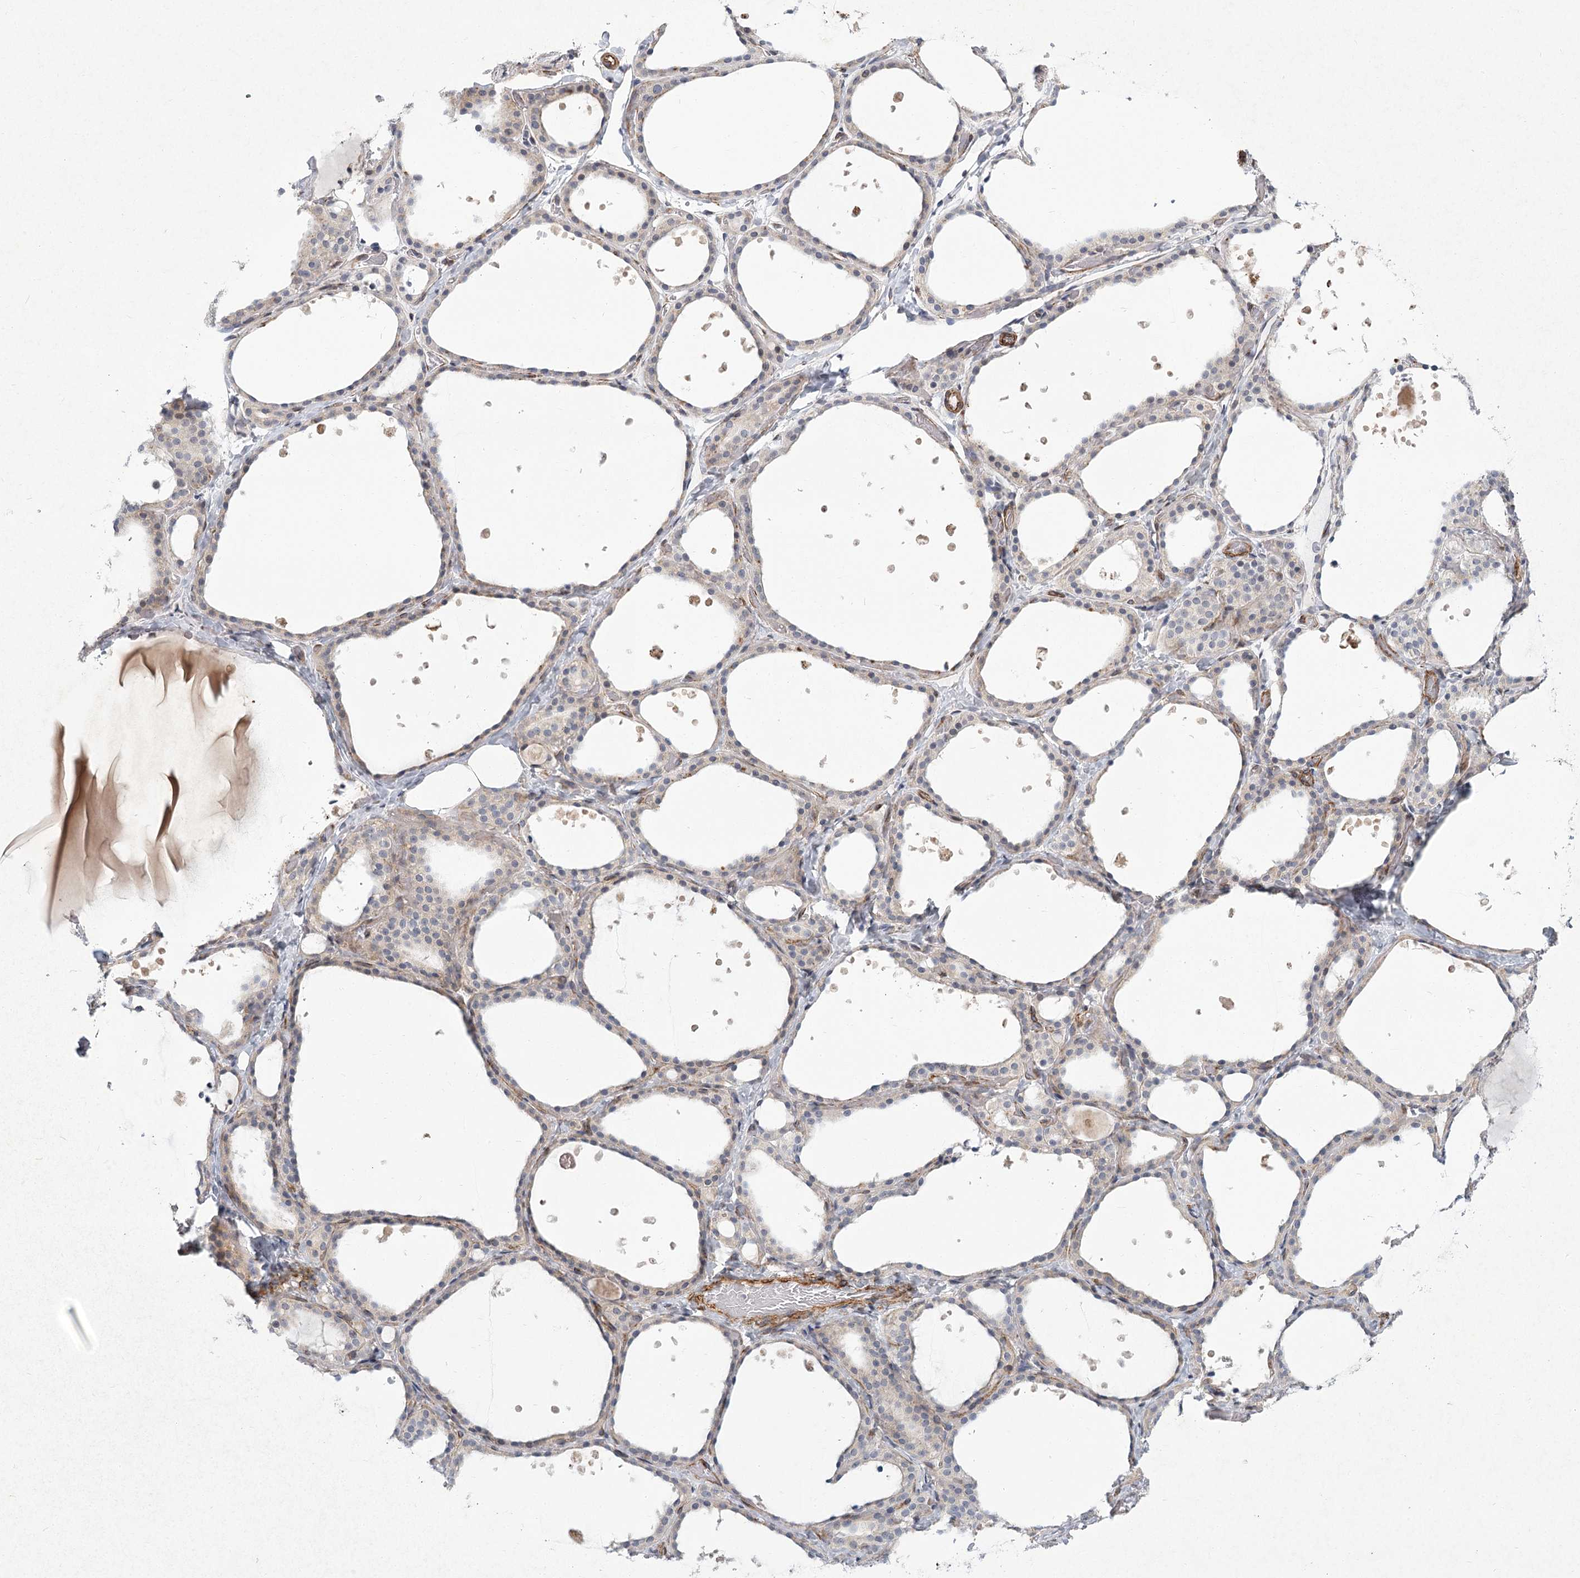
{"staining": {"intensity": "weak", "quantity": "25%-75%", "location": "cytoplasmic/membranous"}, "tissue": "thyroid gland", "cell_type": "Glandular cells", "image_type": "normal", "snomed": [{"axis": "morphology", "description": "Normal tissue, NOS"}, {"axis": "topography", "description": "Thyroid gland"}], "caption": "Approximately 25%-75% of glandular cells in benign thyroid gland show weak cytoplasmic/membranous protein positivity as visualized by brown immunohistochemical staining.", "gene": "MEPE", "patient": {"sex": "female", "age": 44}}